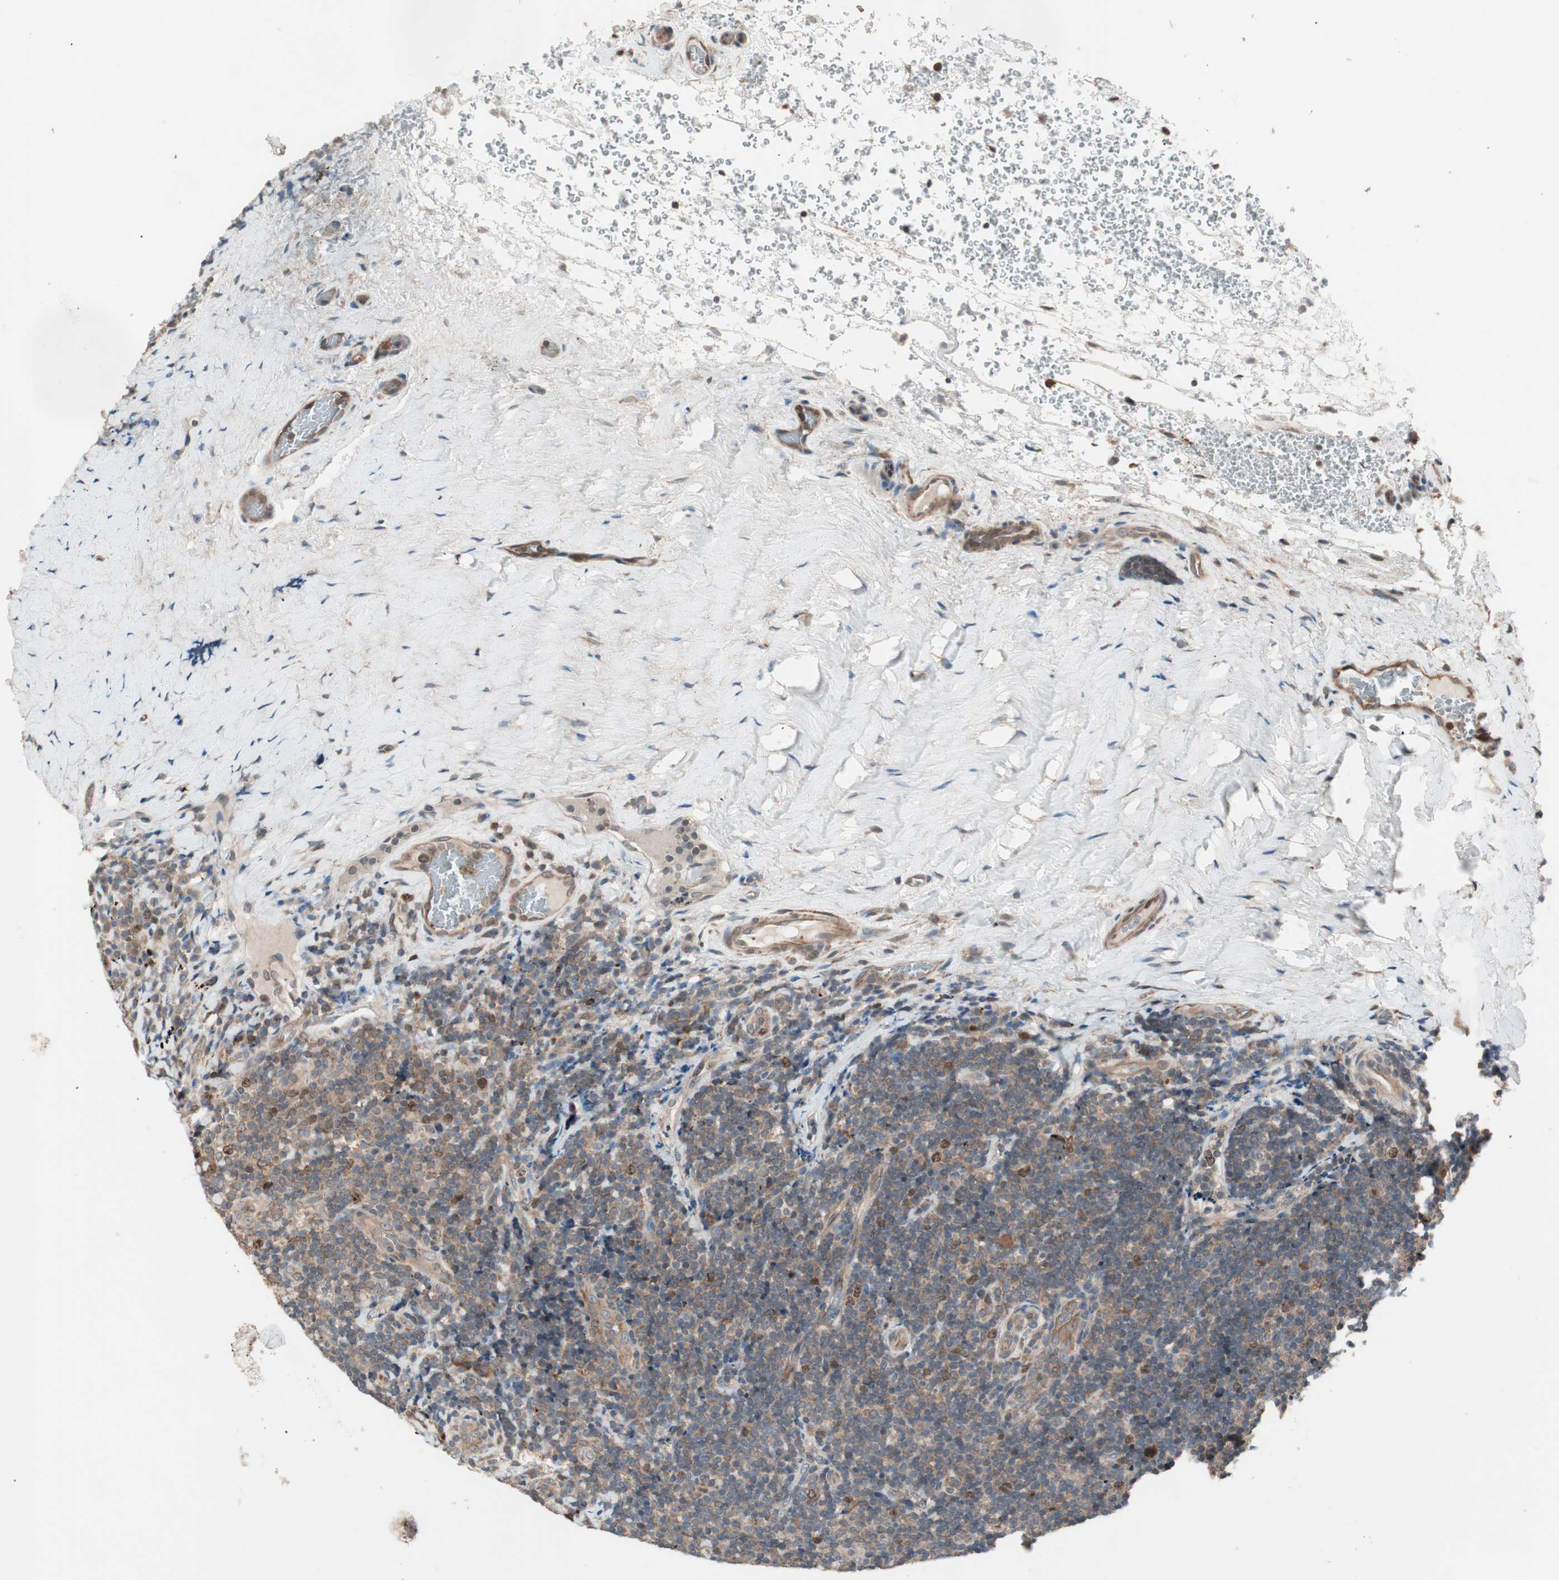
{"staining": {"intensity": "moderate", "quantity": "25%-75%", "location": "cytoplasmic/membranous"}, "tissue": "lymphoma", "cell_type": "Tumor cells", "image_type": "cancer", "snomed": [{"axis": "morphology", "description": "Malignant lymphoma, non-Hodgkin's type, High grade"}, {"axis": "topography", "description": "Tonsil"}], "caption": "Lymphoma stained for a protein demonstrates moderate cytoplasmic/membranous positivity in tumor cells.", "gene": "ATP6AP2", "patient": {"sex": "female", "age": 36}}